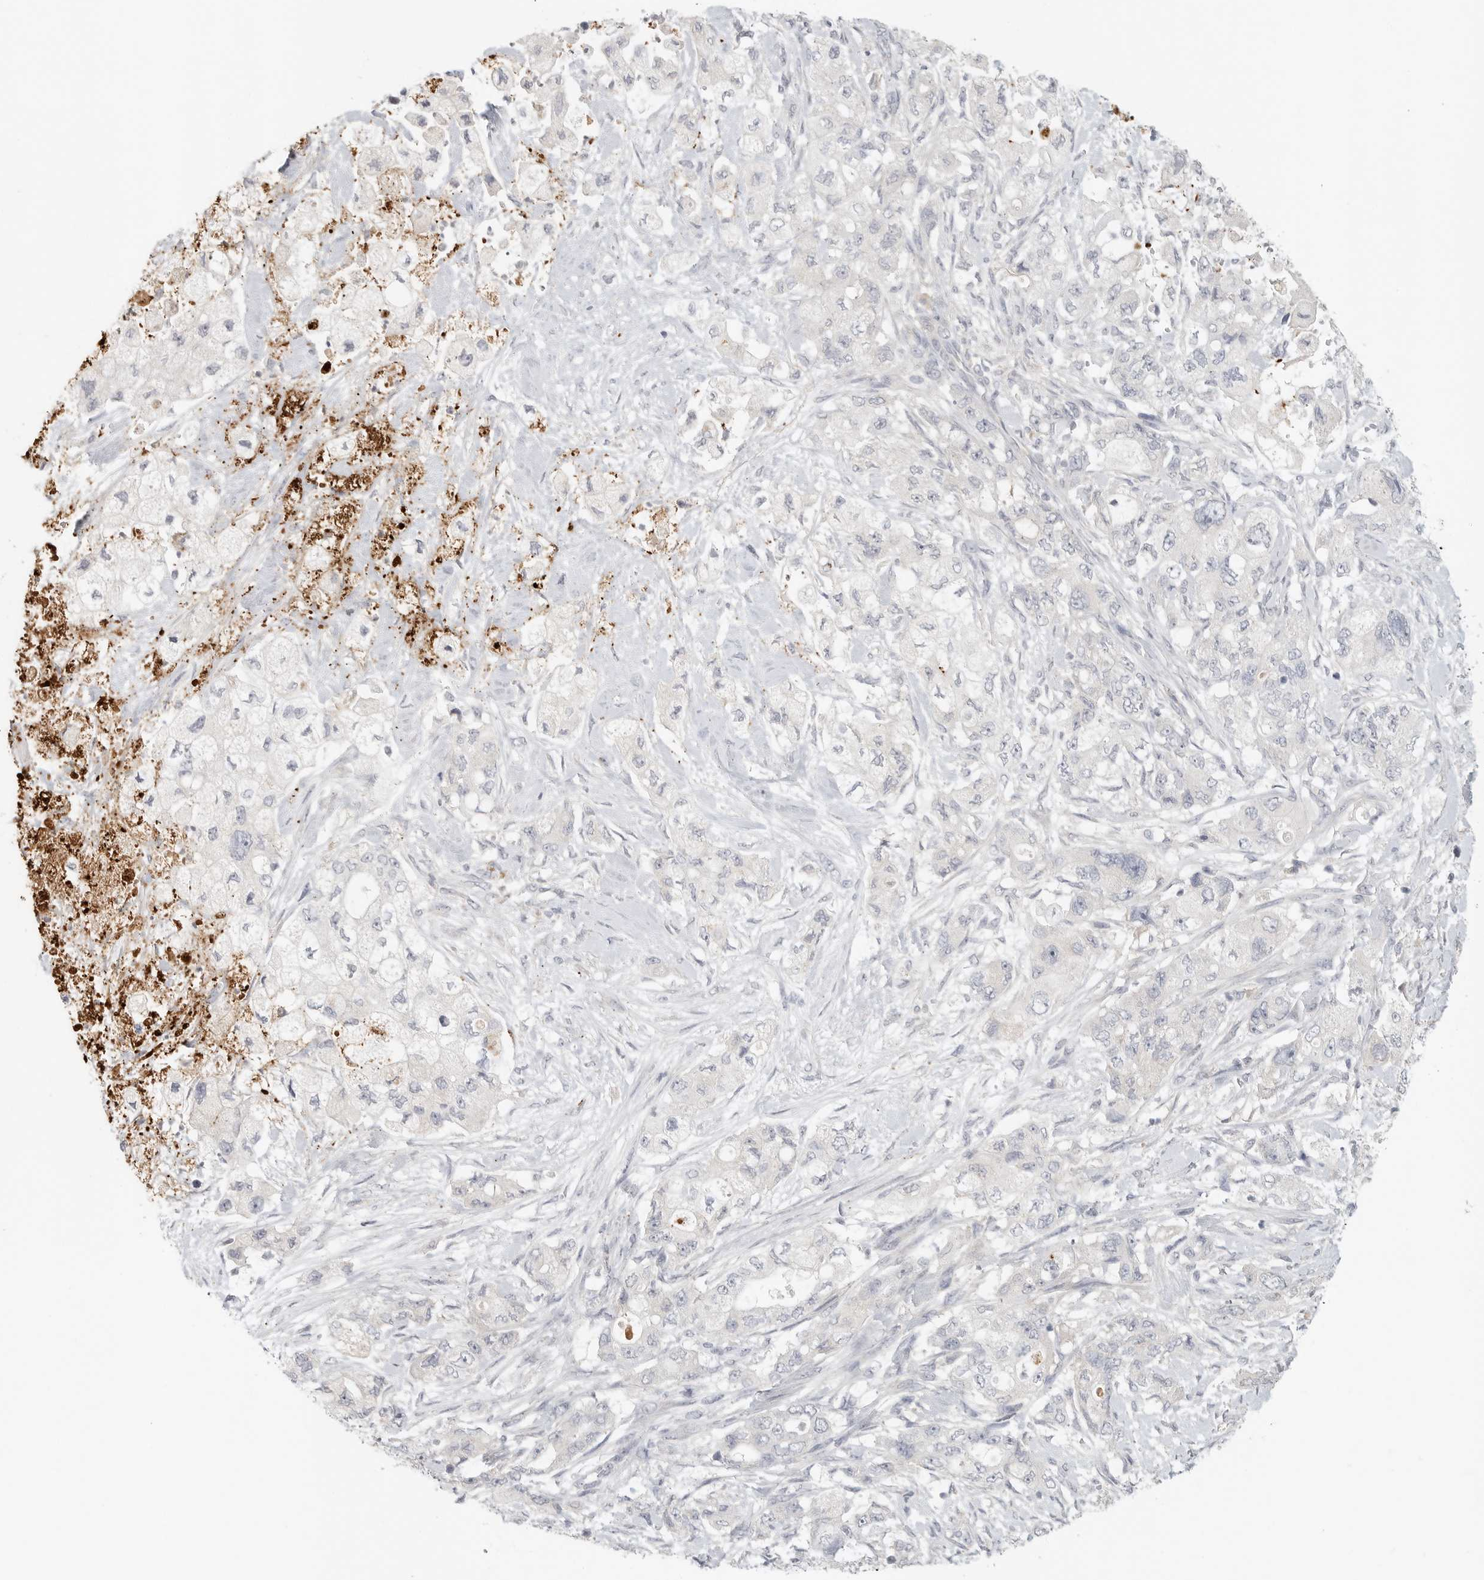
{"staining": {"intensity": "negative", "quantity": "none", "location": "none"}, "tissue": "pancreatic cancer", "cell_type": "Tumor cells", "image_type": "cancer", "snomed": [{"axis": "morphology", "description": "Adenocarcinoma, NOS"}, {"axis": "topography", "description": "Pancreas"}], "caption": "High power microscopy micrograph of an immunohistochemistry histopathology image of pancreatic cancer (adenocarcinoma), revealing no significant positivity in tumor cells.", "gene": "HDAC6", "patient": {"sex": "female", "age": 73}}